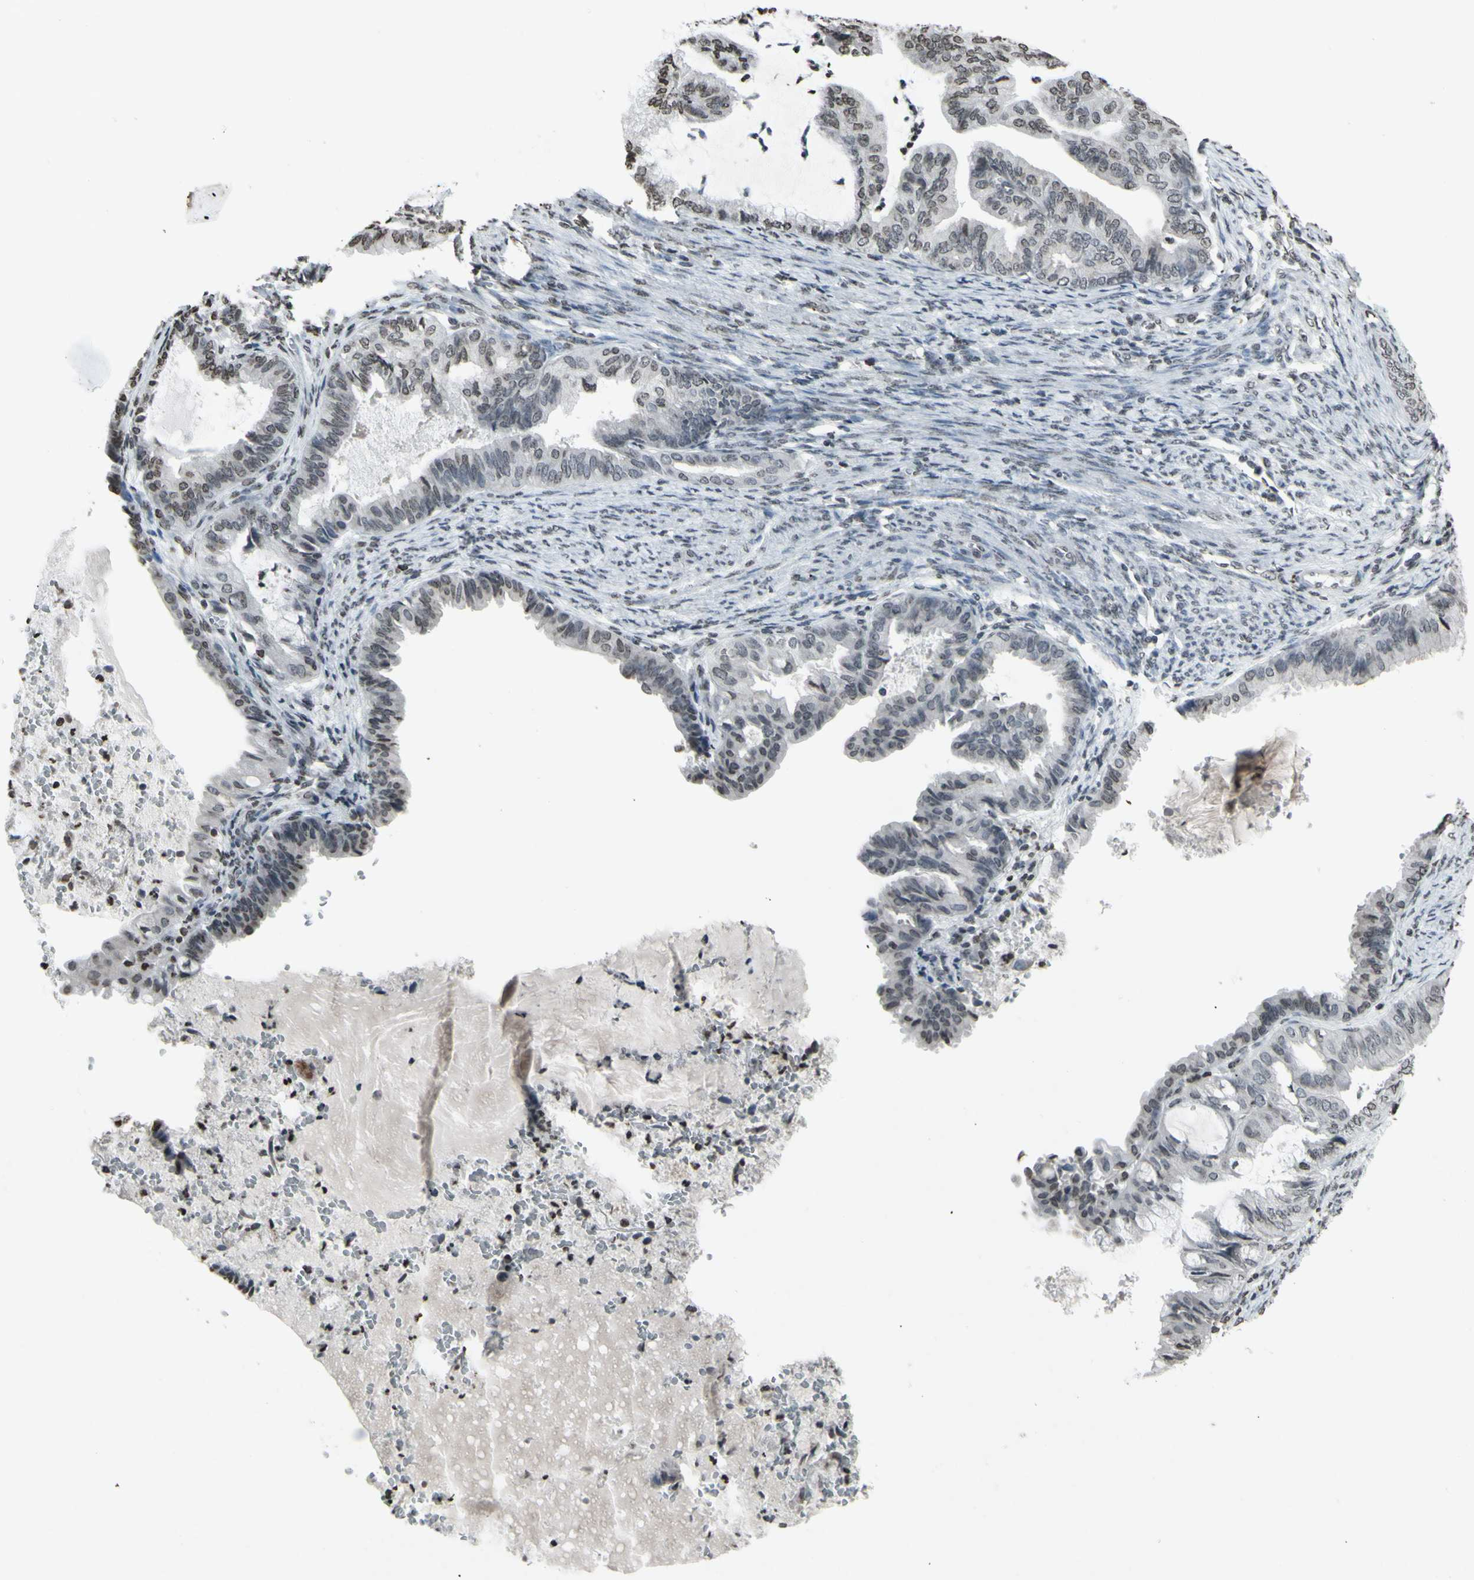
{"staining": {"intensity": "negative", "quantity": "none", "location": "none"}, "tissue": "endometrial cancer", "cell_type": "Tumor cells", "image_type": "cancer", "snomed": [{"axis": "morphology", "description": "Adenocarcinoma, NOS"}, {"axis": "topography", "description": "Endometrium"}], "caption": "Human adenocarcinoma (endometrial) stained for a protein using IHC displays no expression in tumor cells.", "gene": "CD79B", "patient": {"sex": "female", "age": 86}}